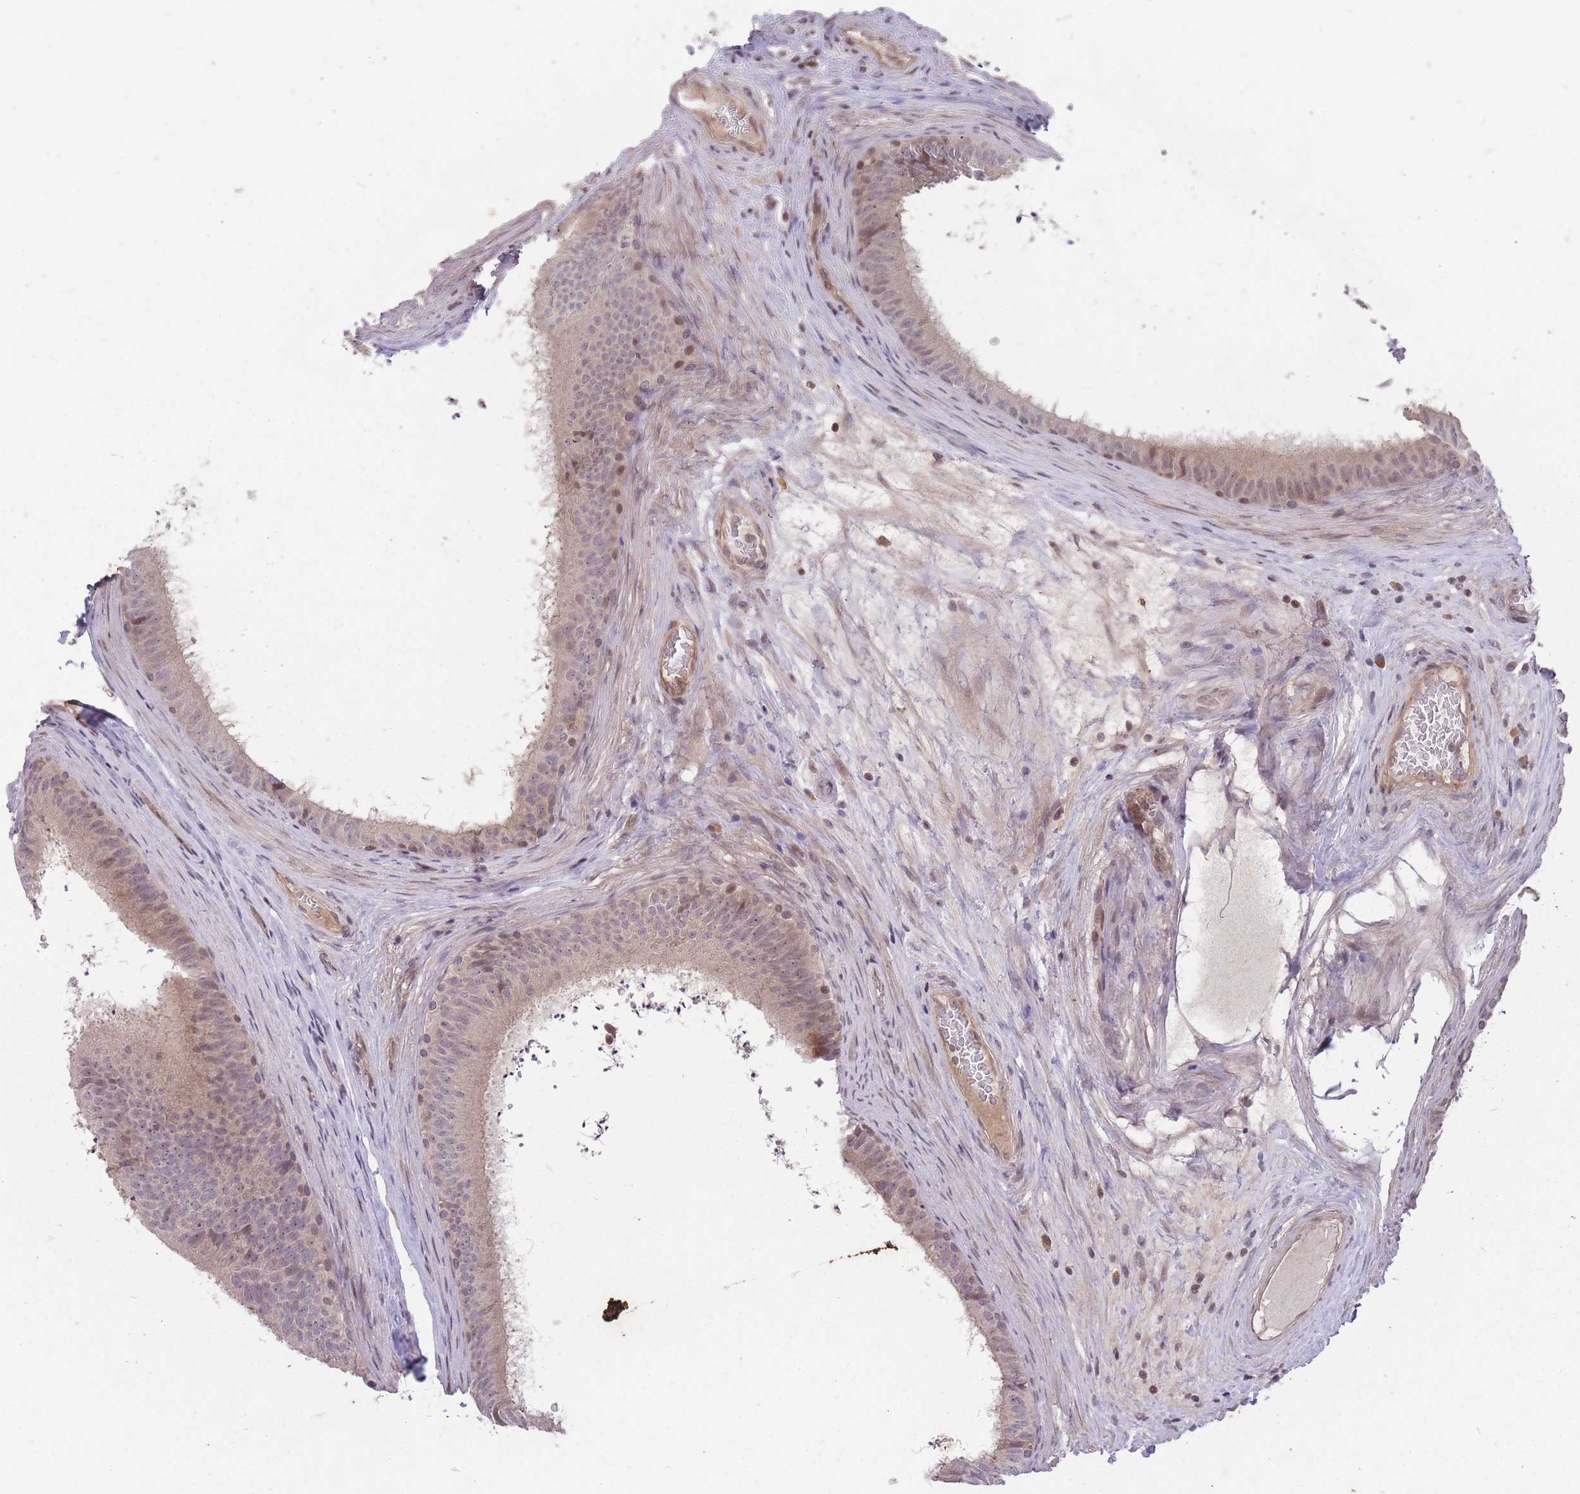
{"staining": {"intensity": "weak", "quantity": "<25%", "location": "nuclear"}, "tissue": "epididymis", "cell_type": "Glandular cells", "image_type": "normal", "snomed": [{"axis": "morphology", "description": "Normal tissue, NOS"}, {"axis": "topography", "description": "Testis"}, {"axis": "topography", "description": "Epididymis"}], "caption": "Glandular cells show no significant positivity in benign epididymis. (DAB IHC visualized using brightfield microscopy, high magnification).", "gene": "GGT5", "patient": {"sex": "male", "age": 41}}